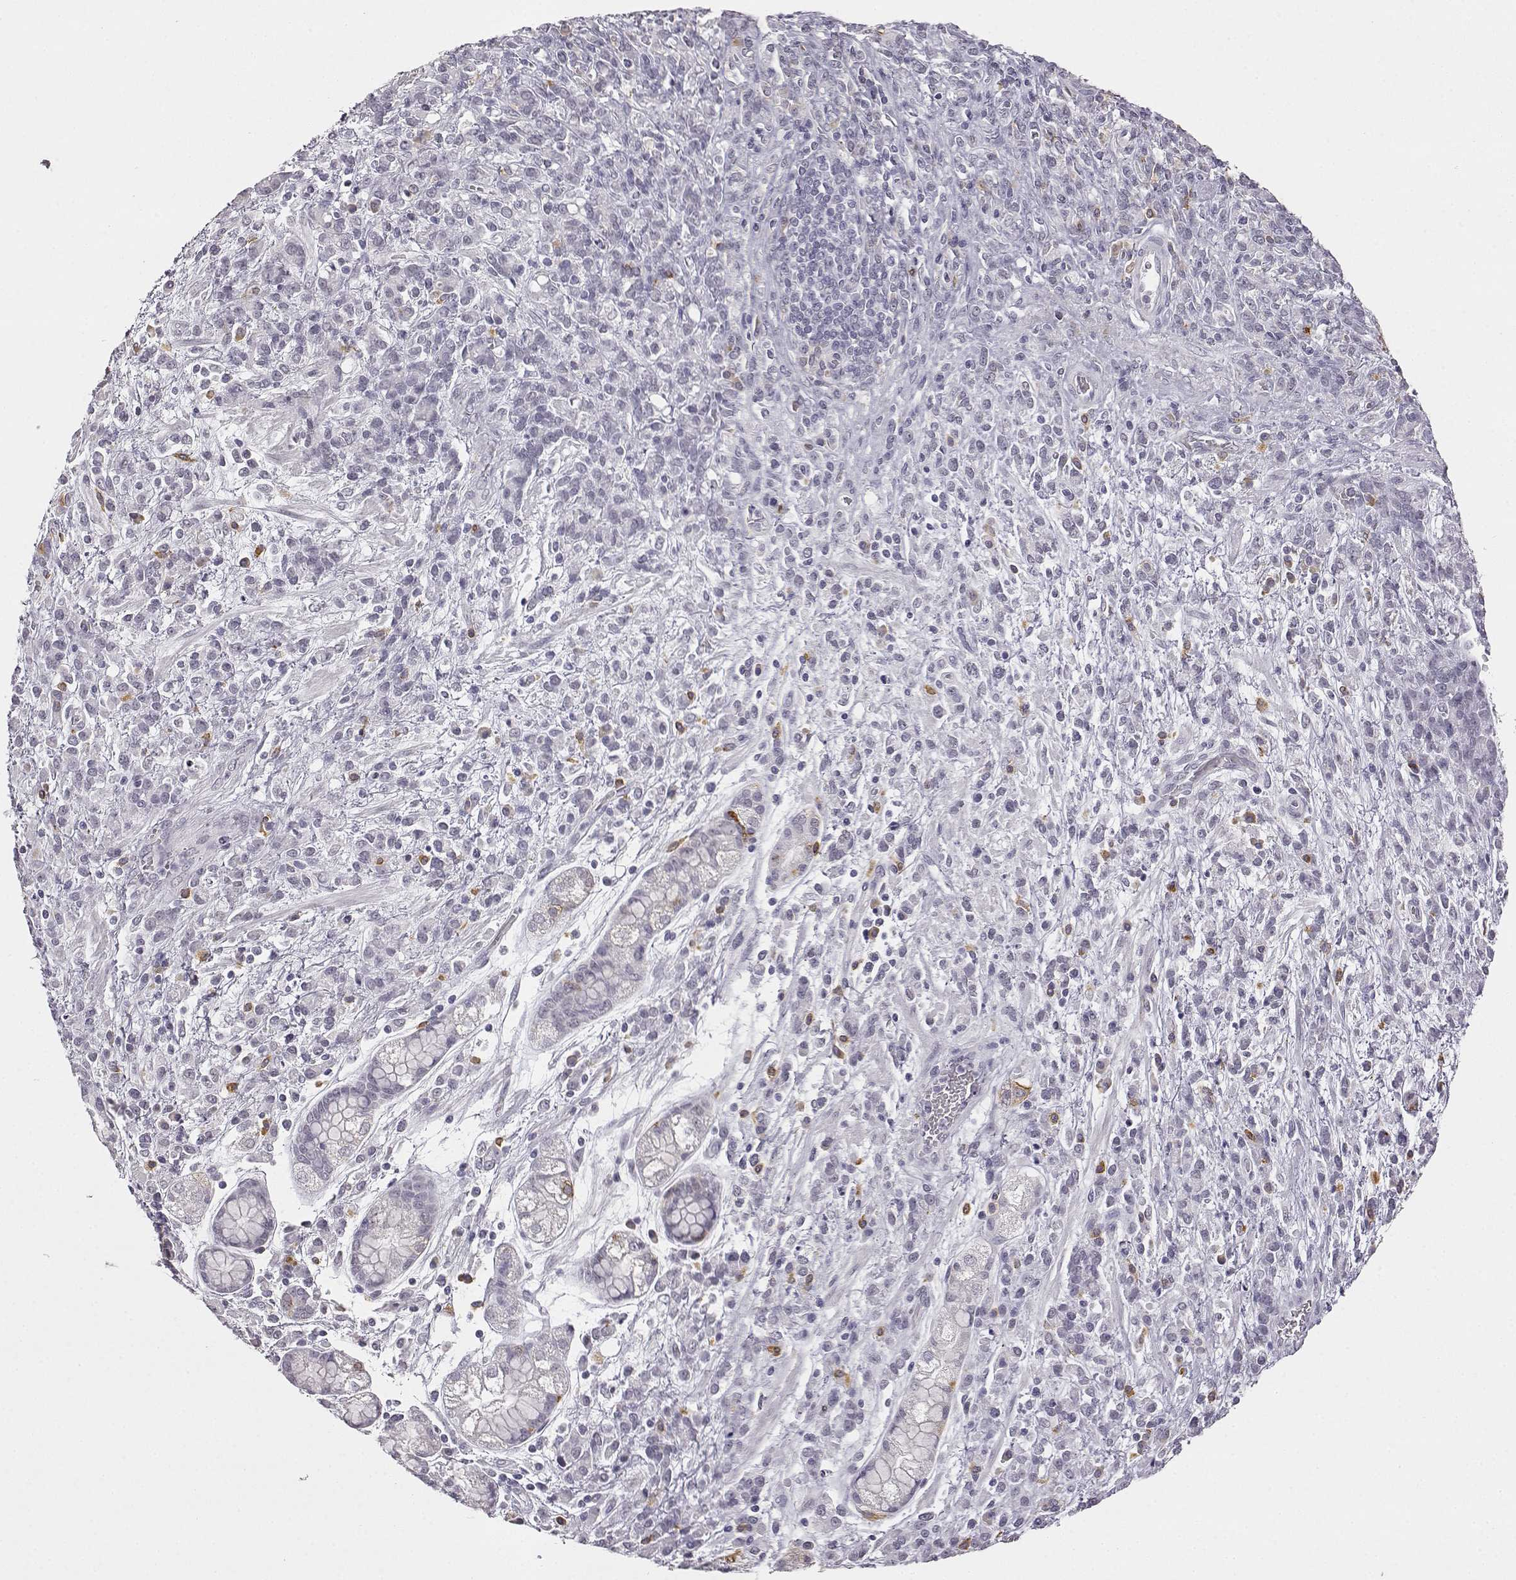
{"staining": {"intensity": "negative", "quantity": "none", "location": "none"}, "tissue": "stomach cancer", "cell_type": "Tumor cells", "image_type": "cancer", "snomed": [{"axis": "morphology", "description": "Adenocarcinoma, NOS"}, {"axis": "topography", "description": "Stomach"}], "caption": "Protein analysis of stomach cancer (adenocarcinoma) demonstrates no significant positivity in tumor cells.", "gene": "VGF", "patient": {"sex": "female", "age": 57}}